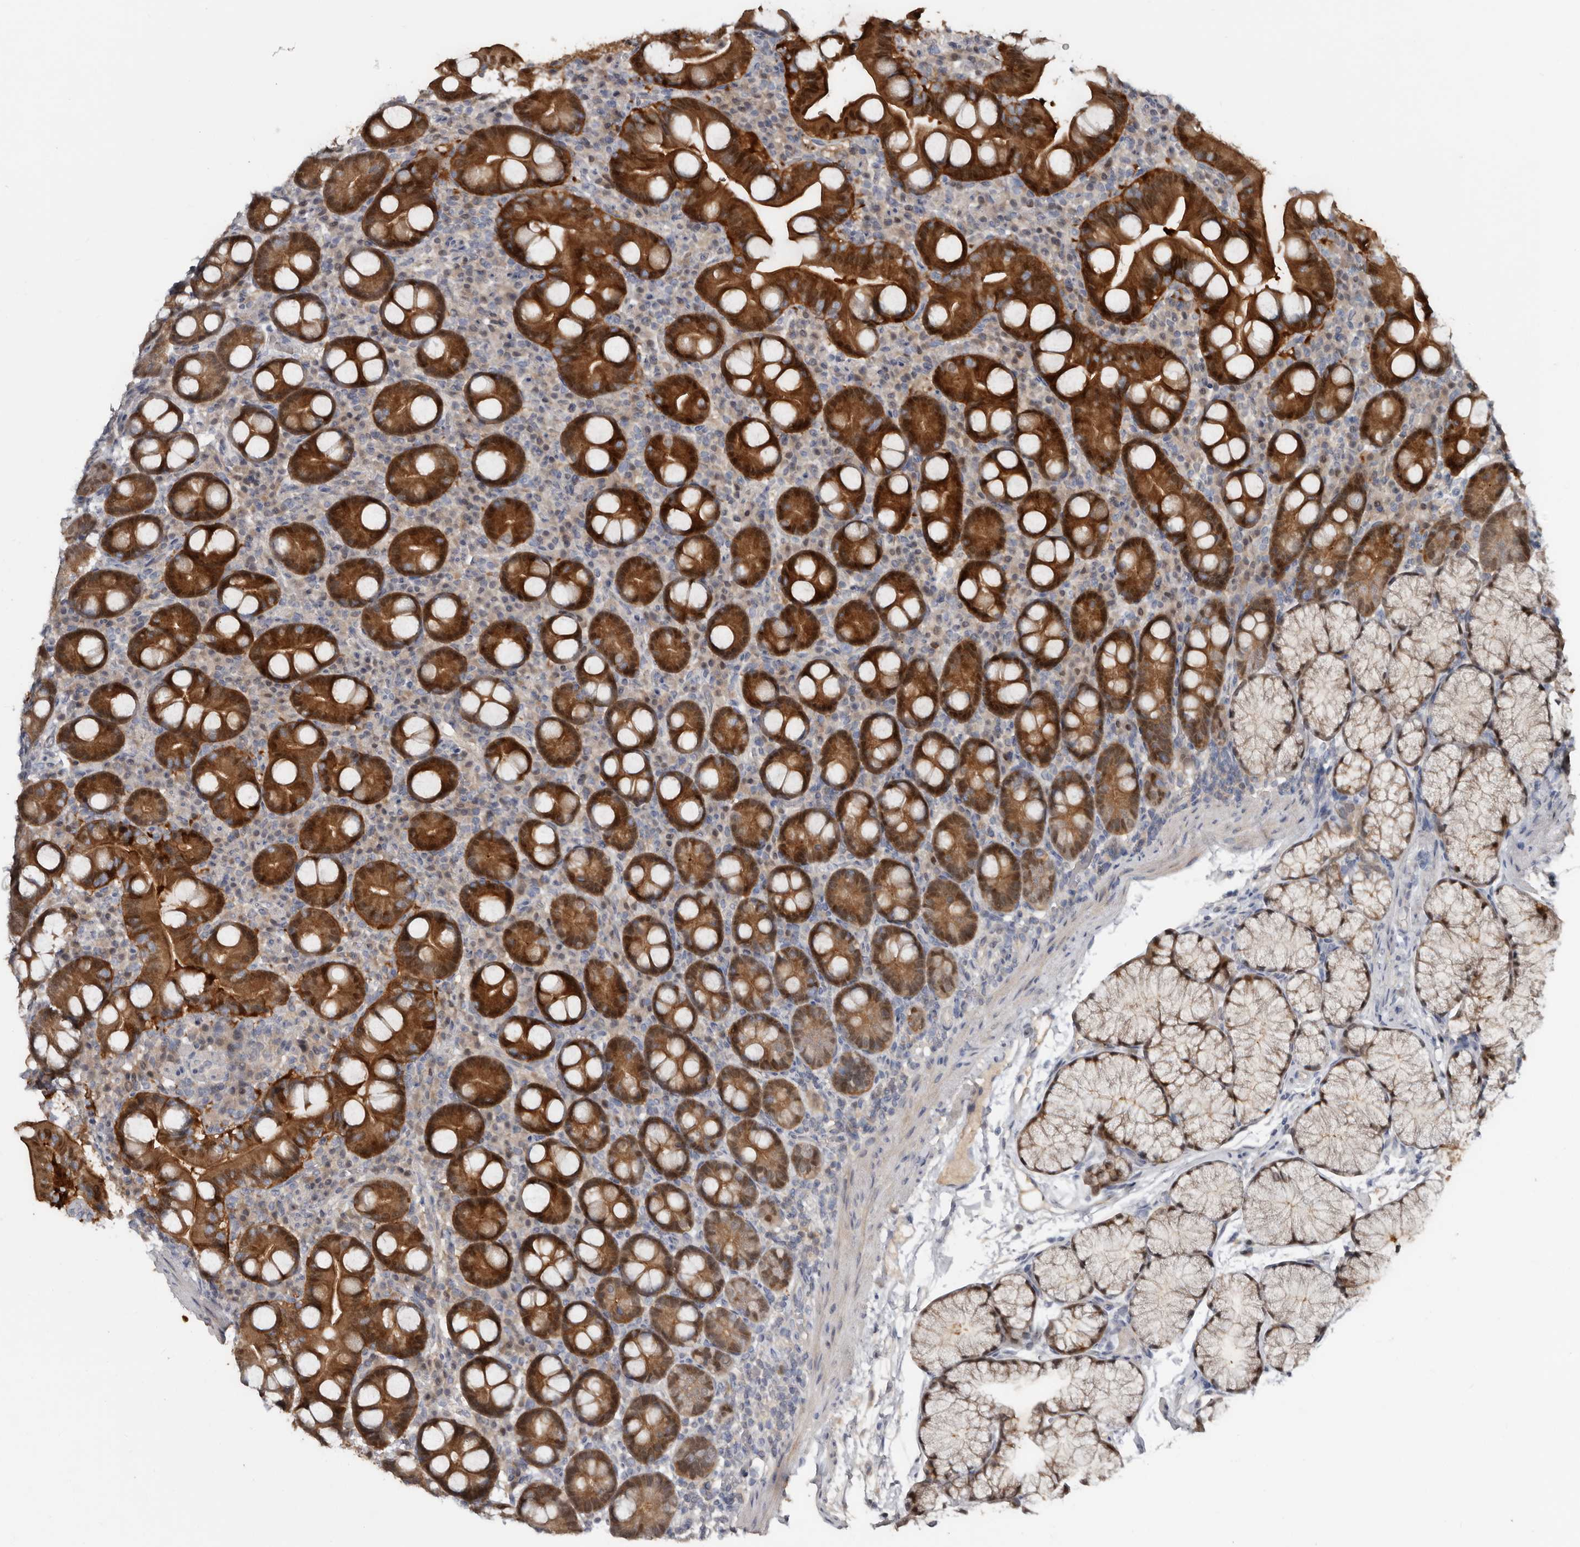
{"staining": {"intensity": "strong", "quantity": ">75%", "location": "cytoplasmic/membranous,nuclear"}, "tissue": "duodenum", "cell_type": "Glandular cells", "image_type": "normal", "snomed": [{"axis": "morphology", "description": "Normal tissue, NOS"}, {"axis": "topography", "description": "Duodenum"}], "caption": "Benign duodenum shows strong cytoplasmic/membranous,nuclear positivity in approximately >75% of glandular cells, visualized by immunohistochemistry.", "gene": "RBKS", "patient": {"sex": "male", "age": 35}}